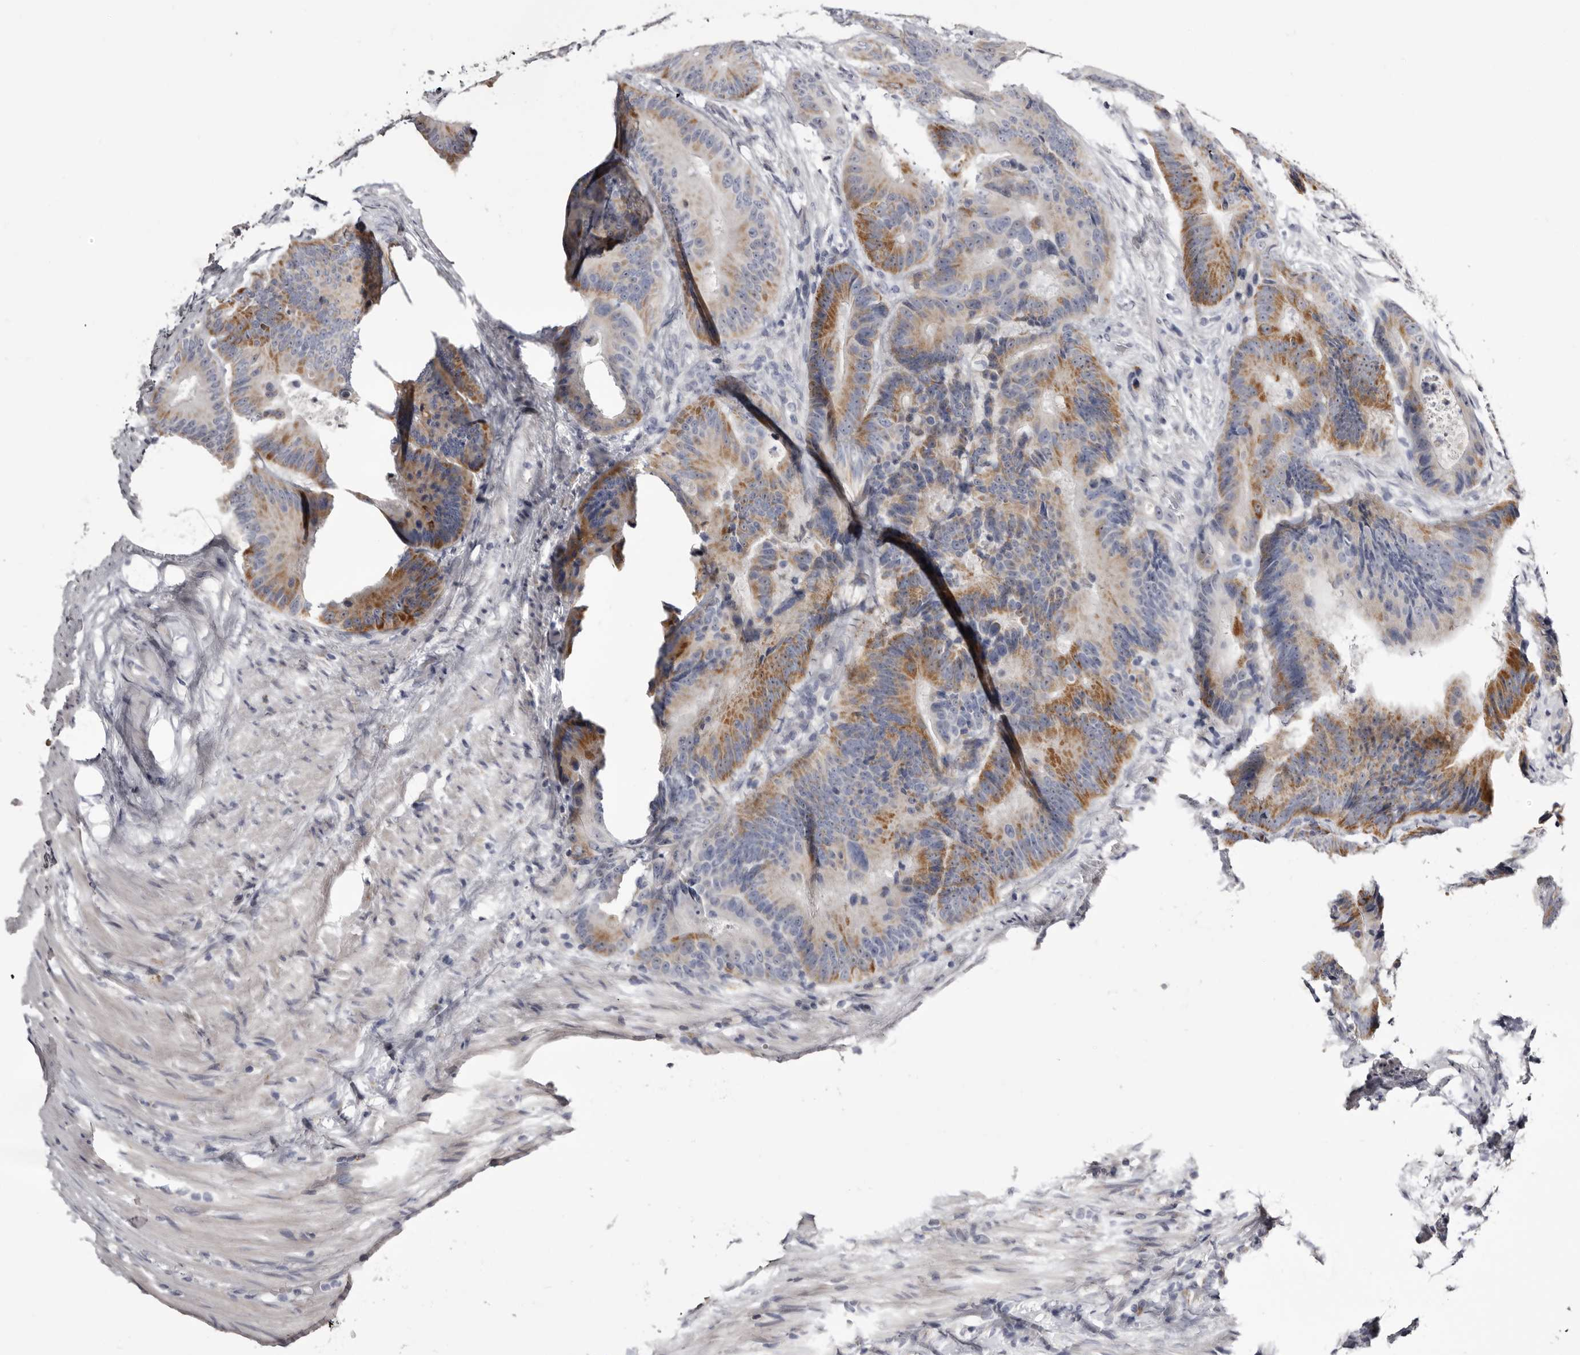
{"staining": {"intensity": "moderate", "quantity": "25%-75%", "location": "cytoplasmic/membranous"}, "tissue": "colorectal cancer", "cell_type": "Tumor cells", "image_type": "cancer", "snomed": [{"axis": "morphology", "description": "Adenocarcinoma, NOS"}, {"axis": "topography", "description": "Colon"}], "caption": "Immunohistochemical staining of human colorectal cancer (adenocarcinoma) reveals medium levels of moderate cytoplasmic/membranous protein expression in about 25%-75% of tumor cells. (DAB (3,3'-diaminobenzidine) IHC, brown staining for protein, blue staining for nuclei).", "gene": "CASQ1", "patient": {"sex": "male", "age": 83}}